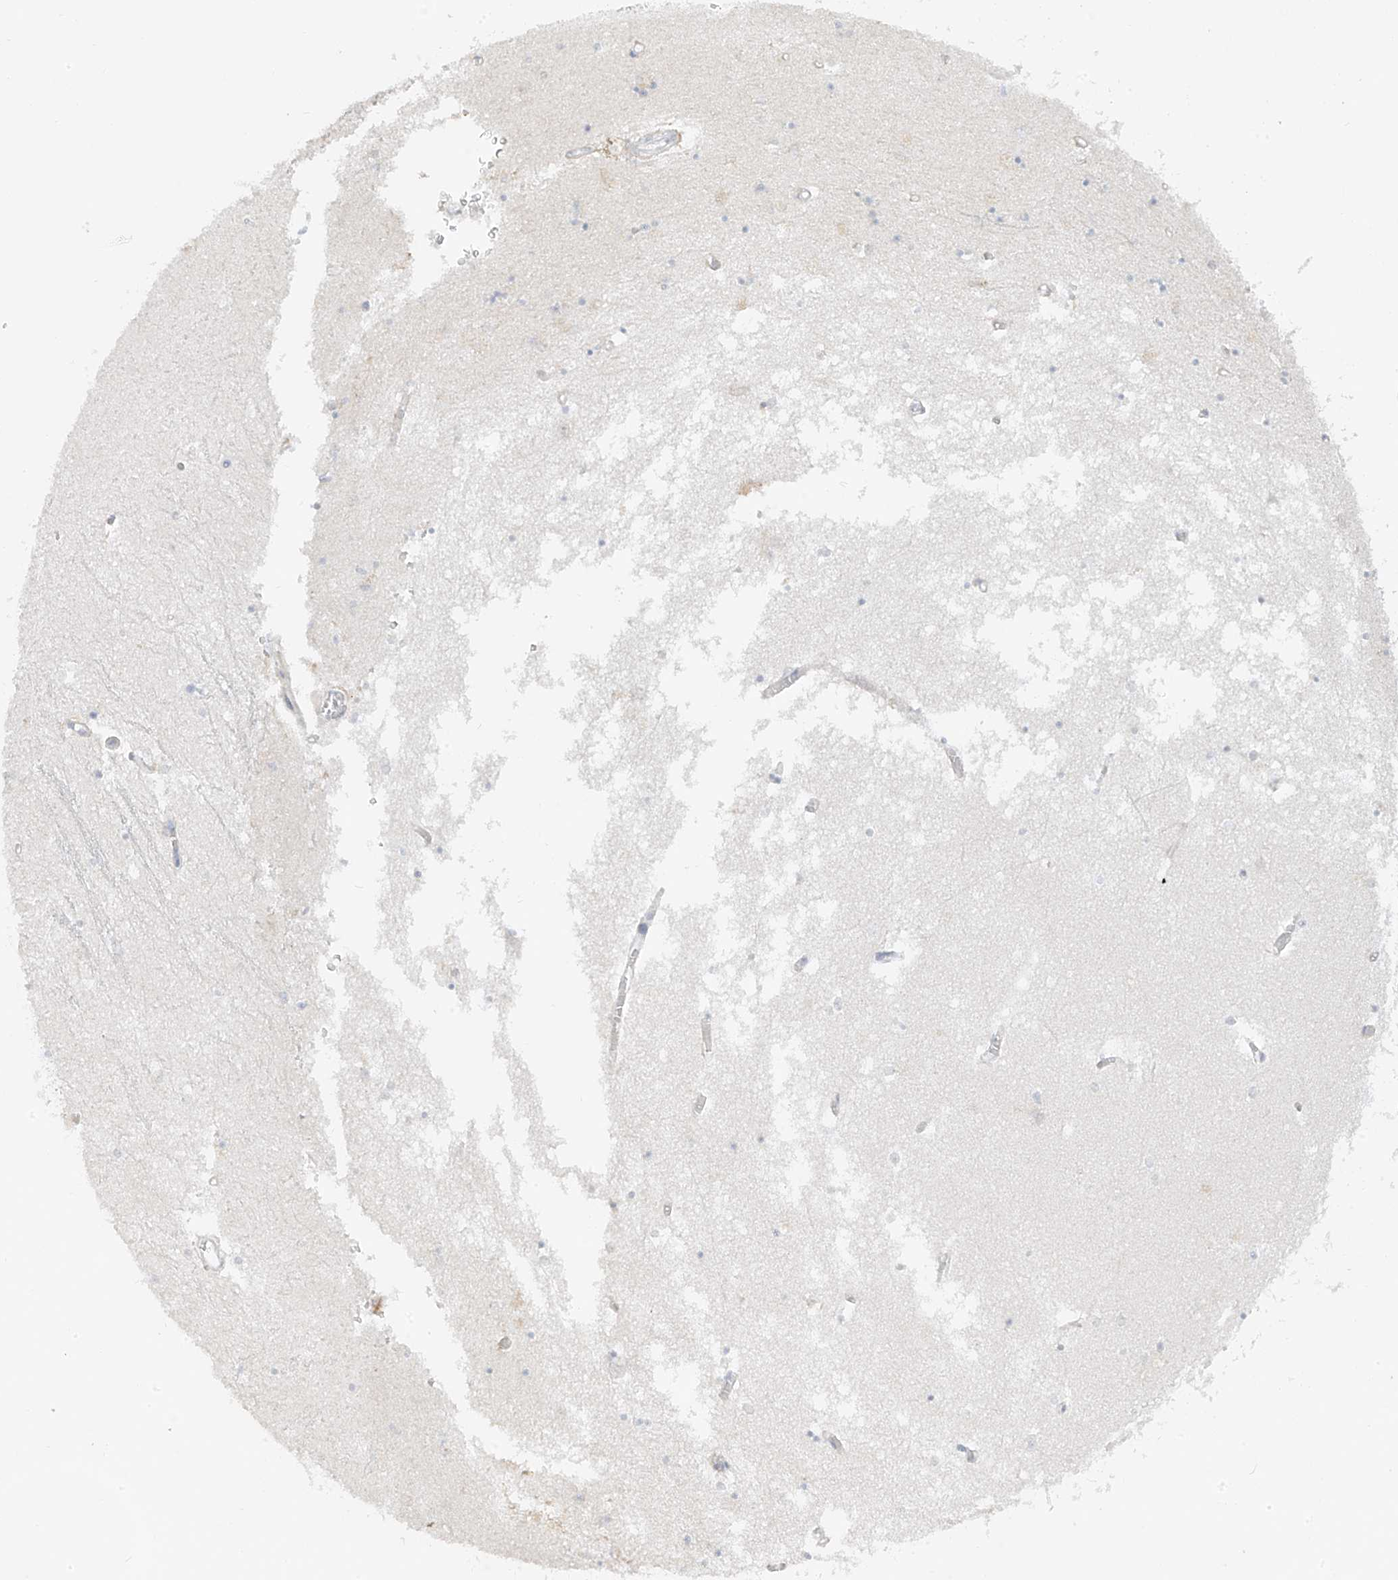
{"staining": {"intensity": "negative", "quantity": "none", "location": "none"}, "tissue": "hippocampus", "cell_type": "Glial cells", "image_type": "normal", "snomed": [{"axis": "morphology", "description": "Normal tissue, NOS"}, {"axis": "topography", "description": "Hippocampus"}], "caption": "Protein analysis of normal hippocampus reveals no significant staining in glial cells.", "gene": "DCDC2", "patient": {"sex": "male", "age": 70}}